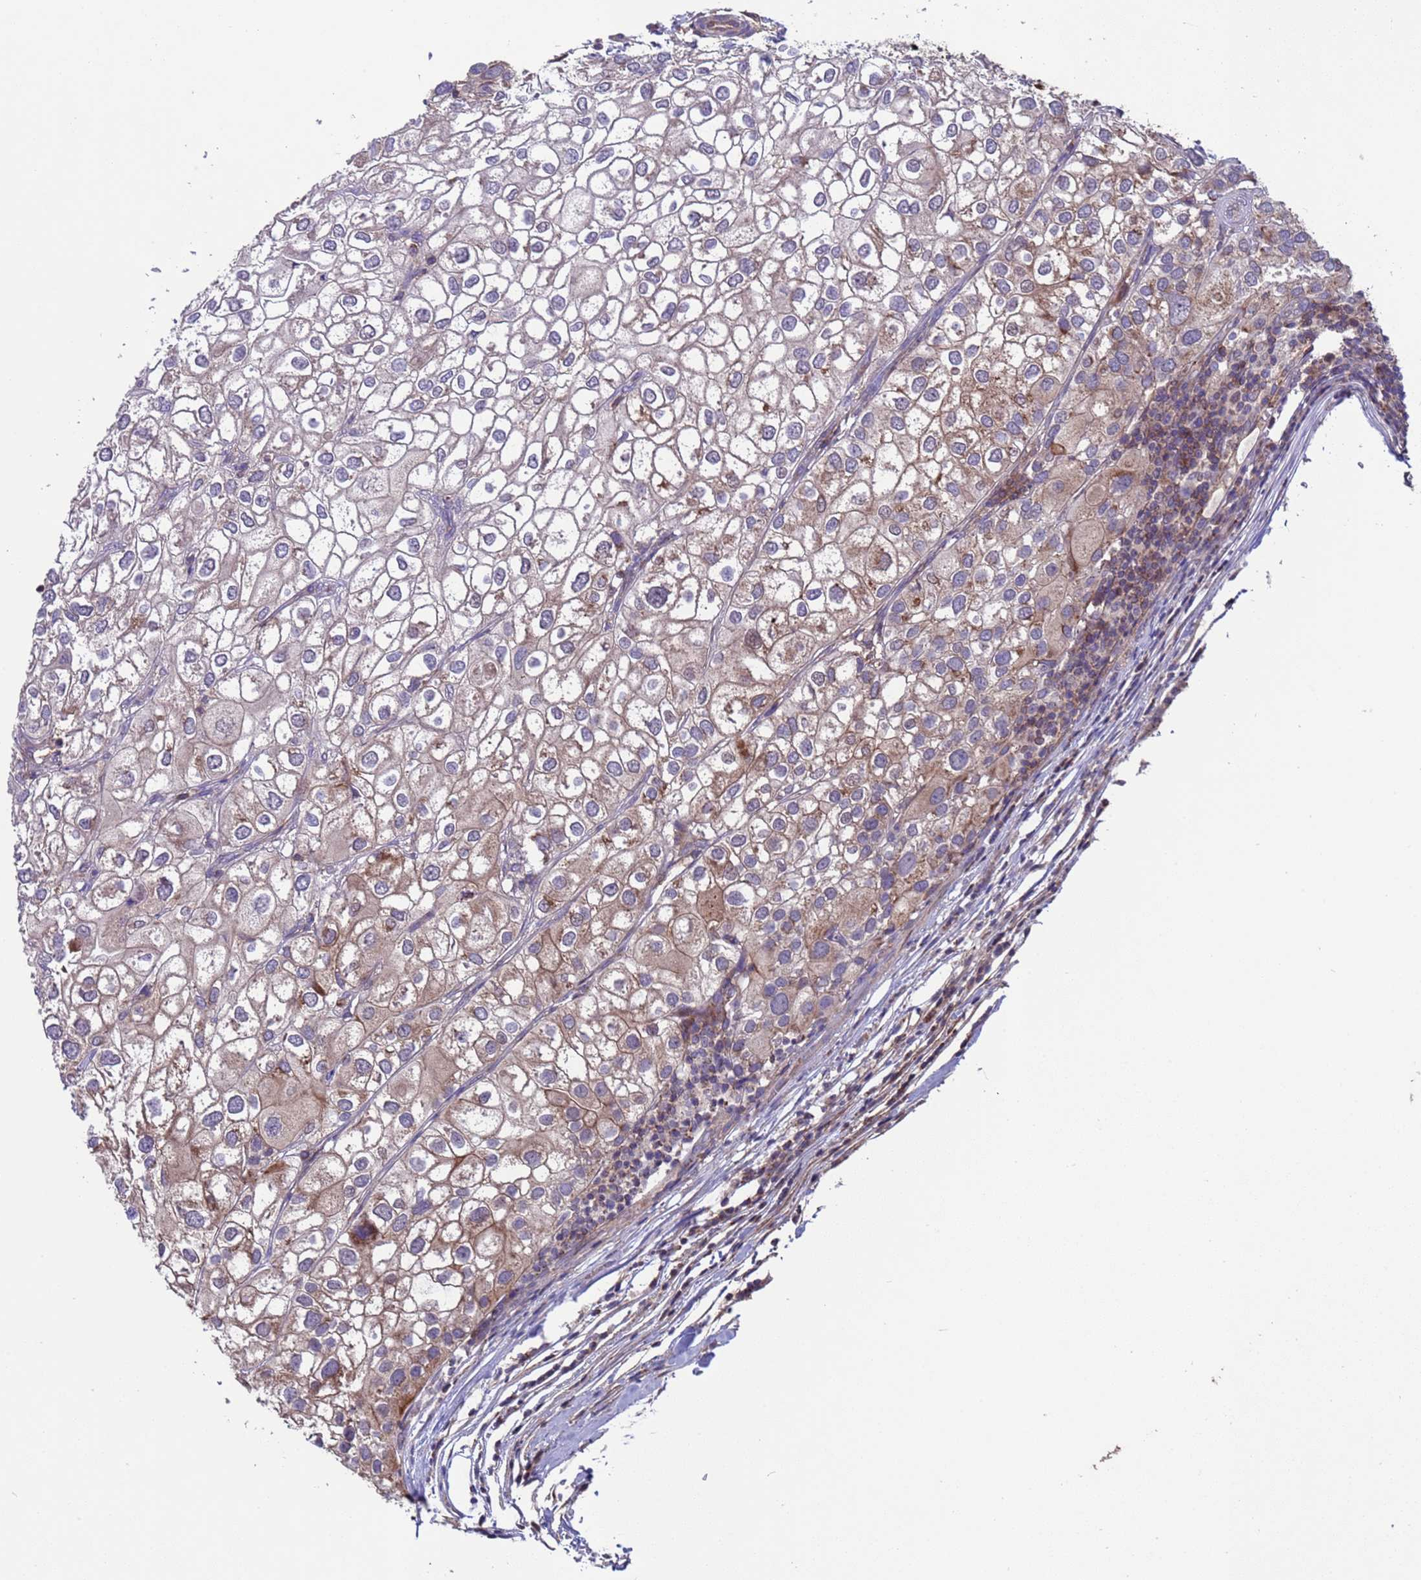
{"staining": {"intensity": "weak", "quantity": "<25%", "location": "cytoplasmic/membranous"}, "tissue": "urothelial cancer", "cell_type": "Tumor cells", "image_type": "cancer", "snomed": [{"axis": "morphology", "description": "Urothelial carcinoma, High grade"}, {"axis": "topography", "description": "Urinary bladder"}], "caption": "Tumor cells are negative for protein expression in human urothelial carcinoma (high-grade). (DAB (3,3'-diaminobenzidine) immunohistochemistry visualized using brightfield microscopy, high magnification).", "gene": "ACAD8", "patient": {"sex": "male", "age": 64}}